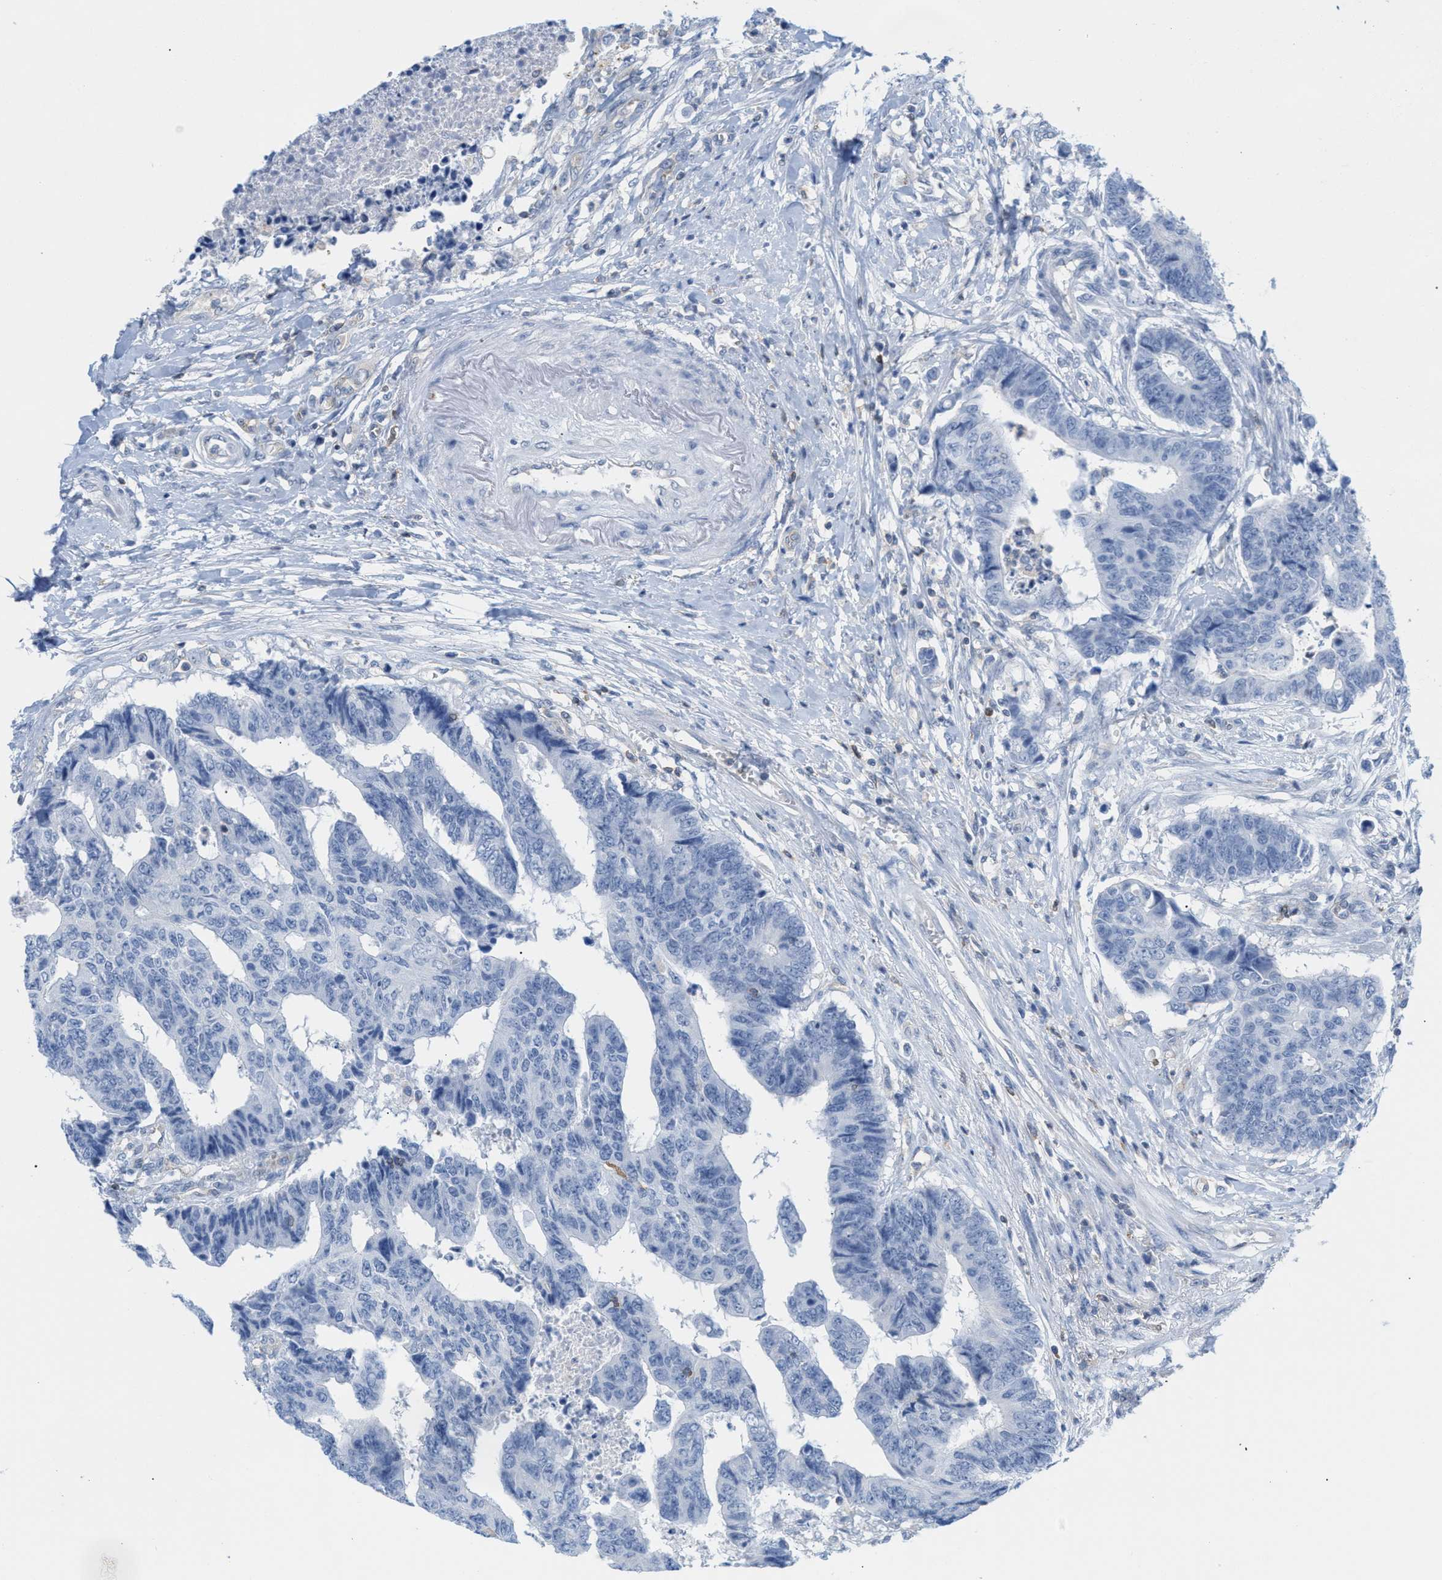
{"staining": {"intensity": "negative", "quantity": "none", "location": "none"}, "tissue": "colorectal cancer", "cell_type": "Tumor cells", "image_type": "cancer", "snomed": [{"axis": "morphology", "description": "Adenocarcinoma, NOS"}, {"axis": "topography", "description": "Rectum"}], "caption": "This is a photomicrograph of immunohistochemistry (IHC) staining of colorectal cancer (adenocarcinoma), which shows no expression in tumor cells.", "gene": "IL16", "patient": {"sex": "male", "age": 84}}